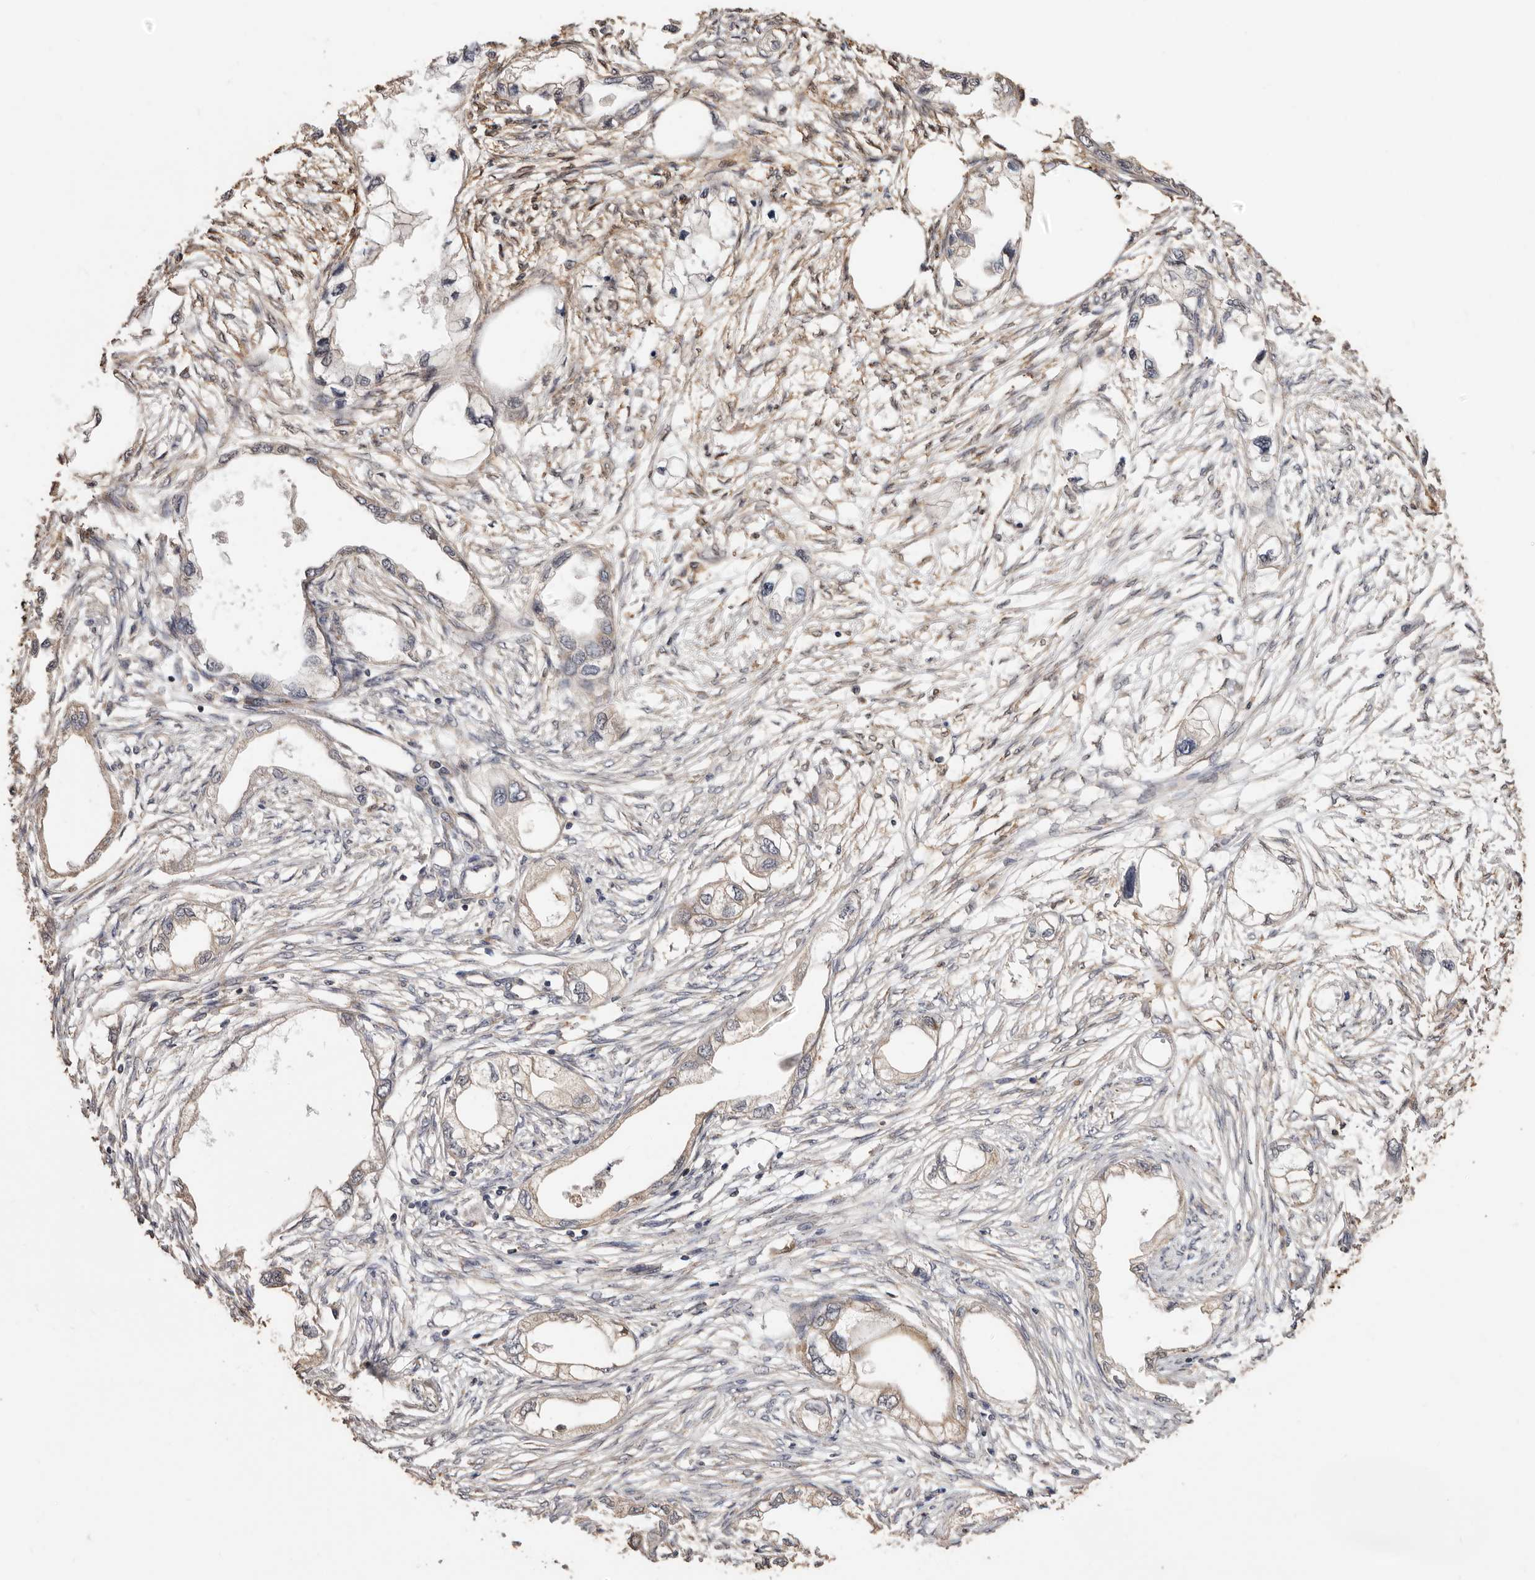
{"staining": {"intensity": "weak", "quantity": "<25%", "location": "cytoplasmic/membranous"}, "tissue": "endometrial cancer", "cell_type": "Tumor cells", "image_type": "cancer", "snomed": [{"axis": "morphology", "description": "Adenocarcinoma, NOS"}, {"axis": "morphology", "description": "Adenocarcinoma, metastatic, NOS"}, {"axis": "topography", "description": "Adipose tissue"}, {"axis": "topography", "description": "Endometrium"}], "caption": "Protein analysis of endometrial metastatic adenocarcinoma shows no significant expression in tumor cells.", "gene": "COQ8B", "patient": {"sex": "female", "age": 67}}